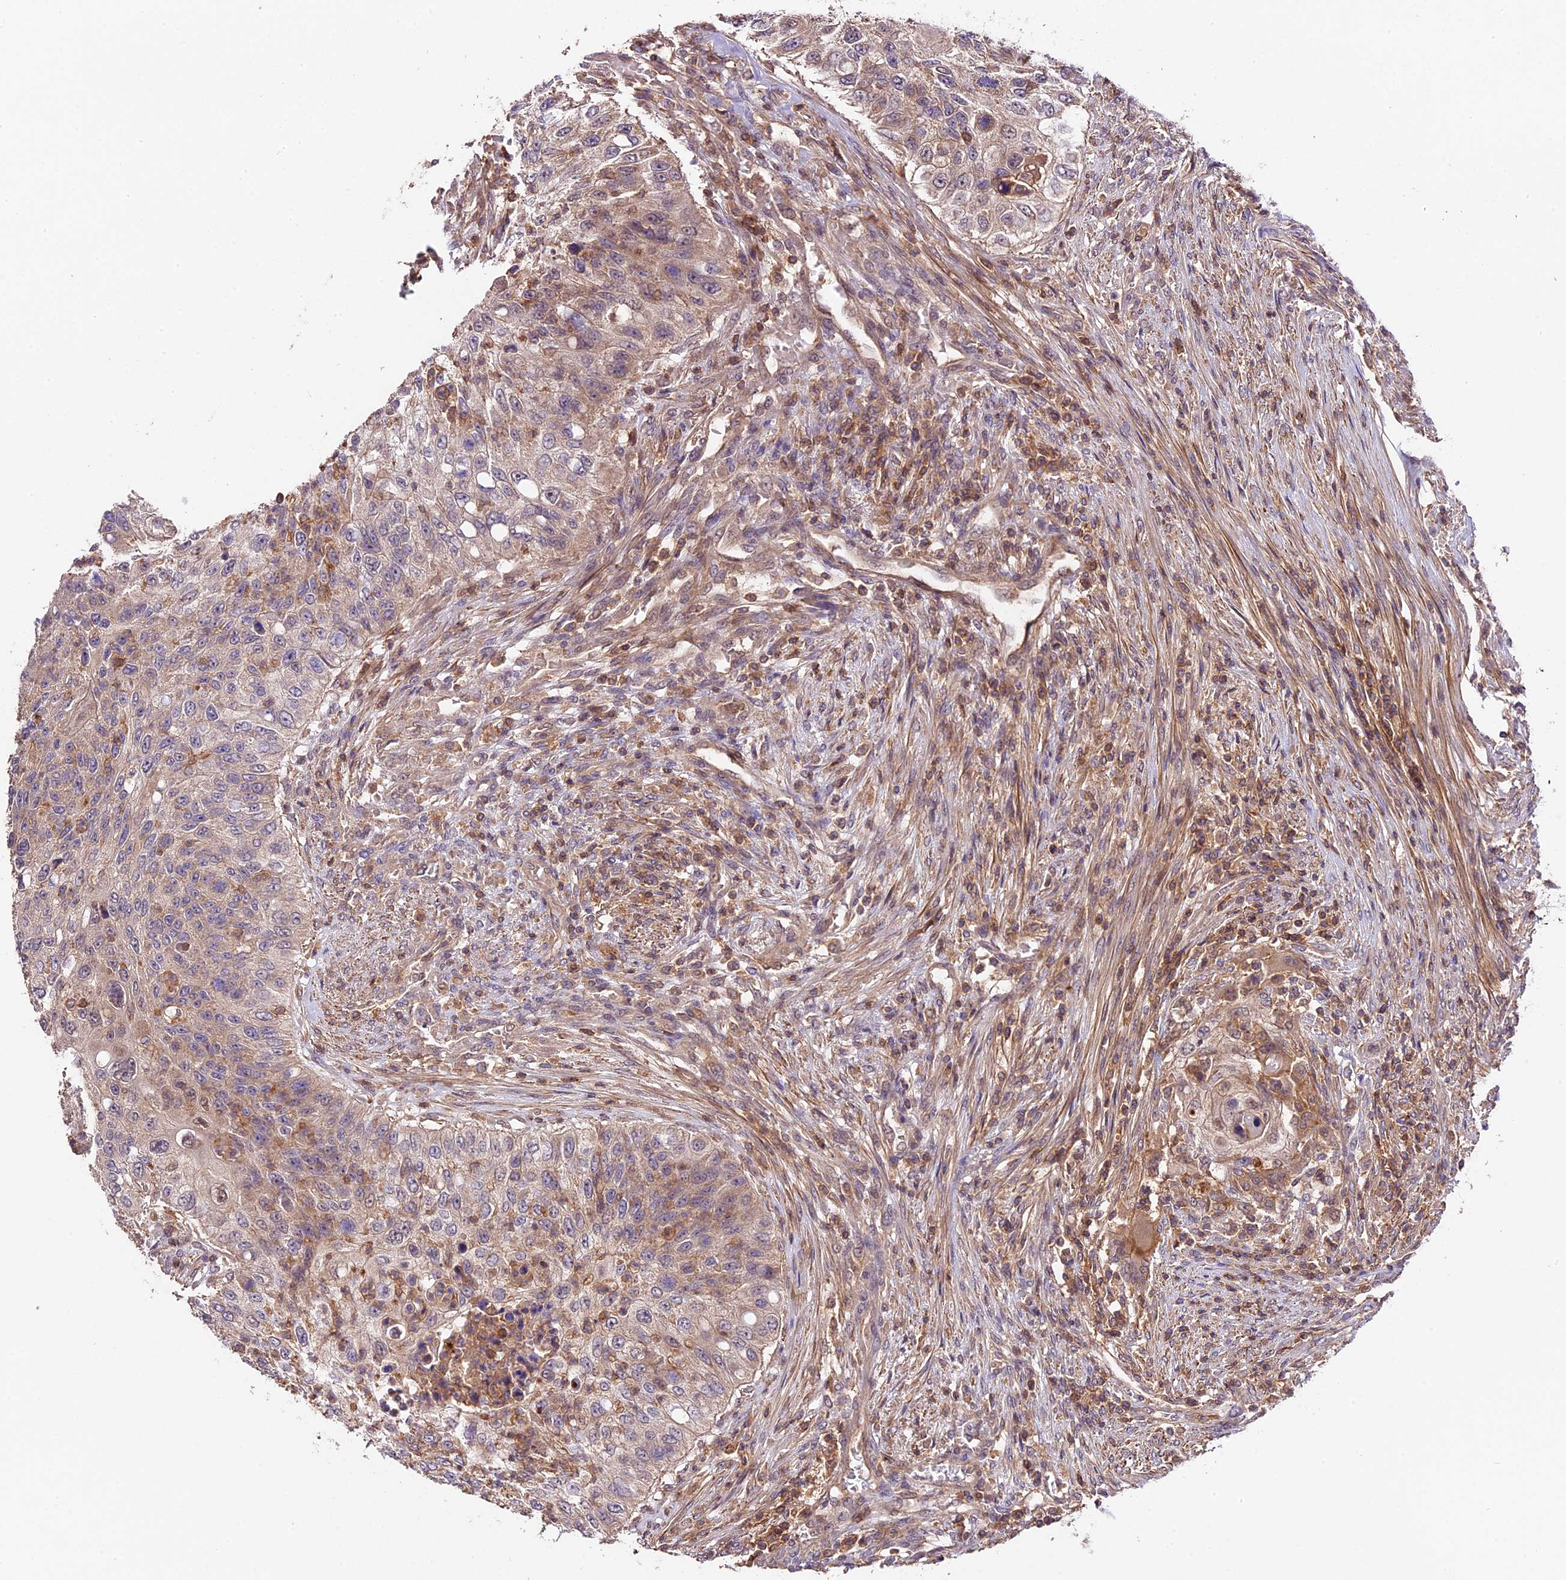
{"staining": {"intensity": "weak", "quantity": "25%-75%", "location": "cytoplasmic/membranous"}, "tissue": "urothelial cancer", "cell_type": "Tumor cells", "image_type": "cancer", "snomed": [{"axis": "morphology", "description": "Urothelial carcinoma, High grade"}, {"axis": "topography", "description": "Urinary bladder"}], "caption": "High-grade urothelial carcinoma stained for a protein (brown) demonstrates weak cytoplasmic/membranous positive expression in approximately 25%-75% of tumor cells.", "gene": "SKIDA1", "patient": {"sex": "female", "age": 60}}